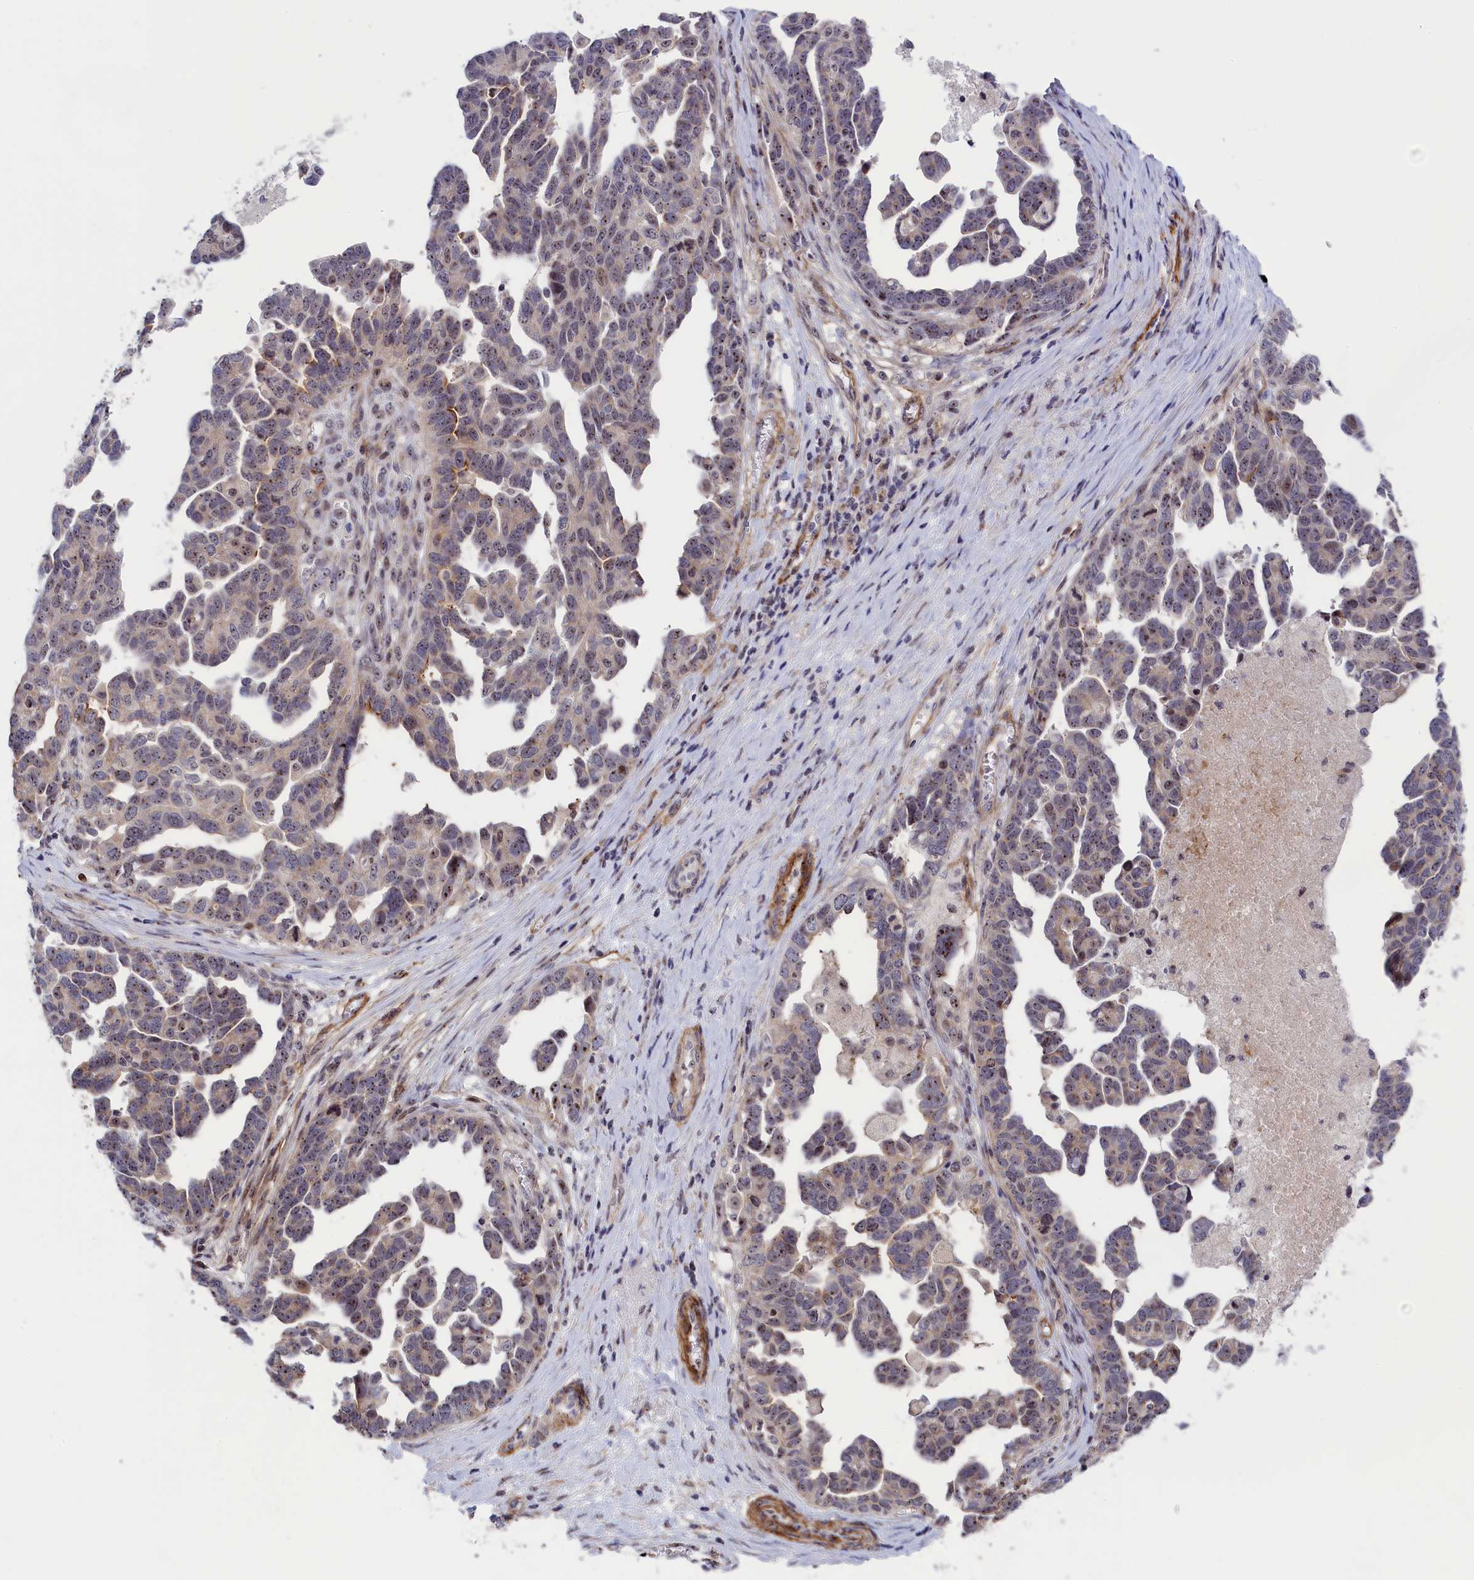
{"staining": {"intensity": "weak", "quantity": "<25%", "location": "nuclear"}, "tissue": "ovarian cancer", "cell_type": "Tumor cells", "image_type": "cancer", "snomed": [{"axis": "morphology", "description": "Cystadenocarcinoma, serous, NOS"}, {"axis": "topography", "description": "Ovary"}], "caption": "Immunohistochemical staining of ovarian serous cystadenocarcinoma displays no significant positivity in tumor cells.", "gene": "PPAN", "patient": {"sex": "female", "age": 54}}